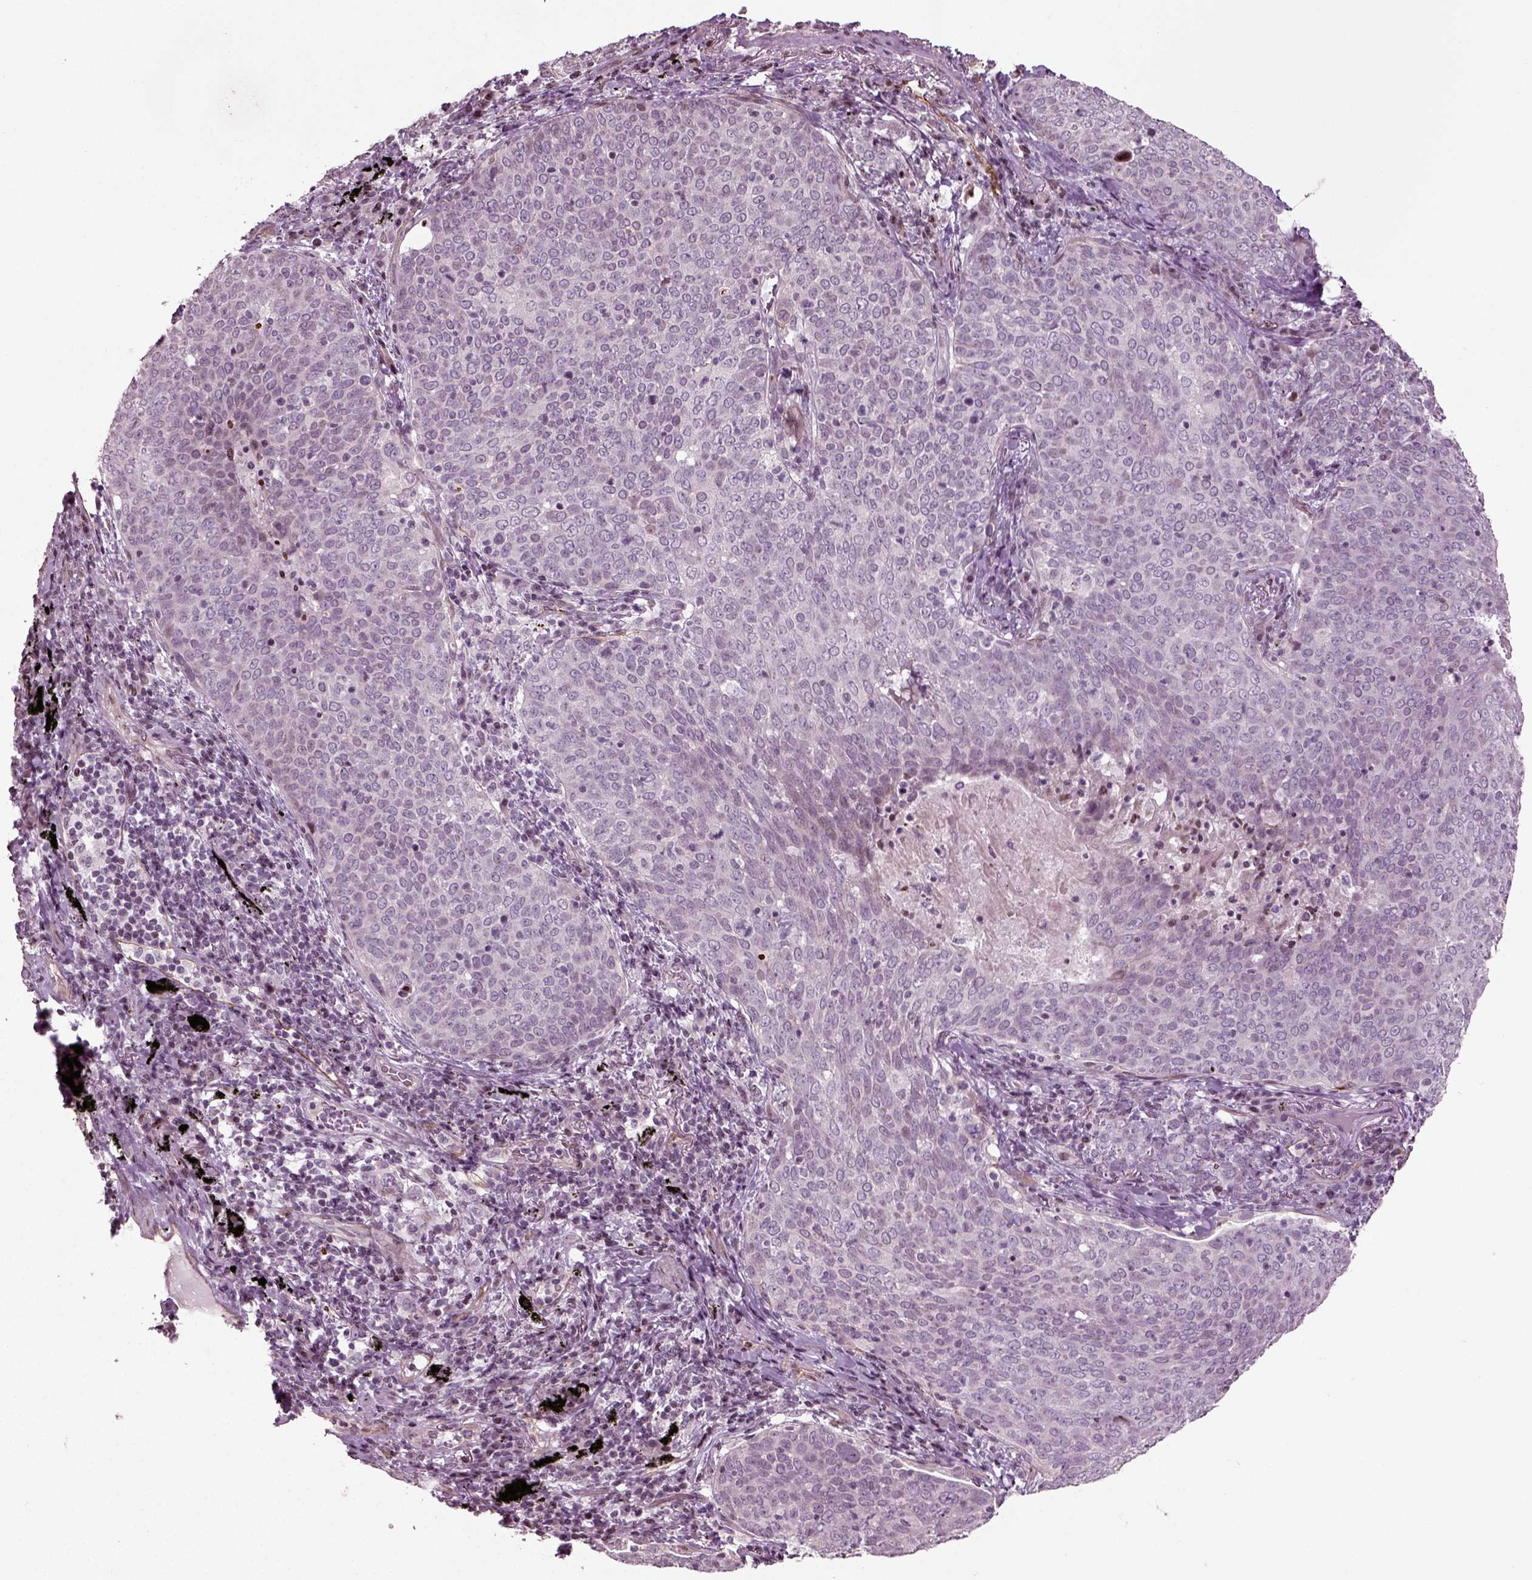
{"staining": {"intensity": "negative", "quantity": "none", "location": "none"}, "tissue": "lung cancer", "cell_type": "Tumor cells", "image_type": "cancer", "snomed": [{"axis": "morphology", "description": "Squamous cell carcinoma, NOS"}, {"axis": "topography", "description": "Lung"}], "caption": "An immunohistochemistry (IHC) micrograph of lung squamous cell carcinoma is shown. There is no staining in tumor cells of lung squamous cell carcinoma.", "gene": "HEYL", "patient": {"sex": "male", "age": 82}}